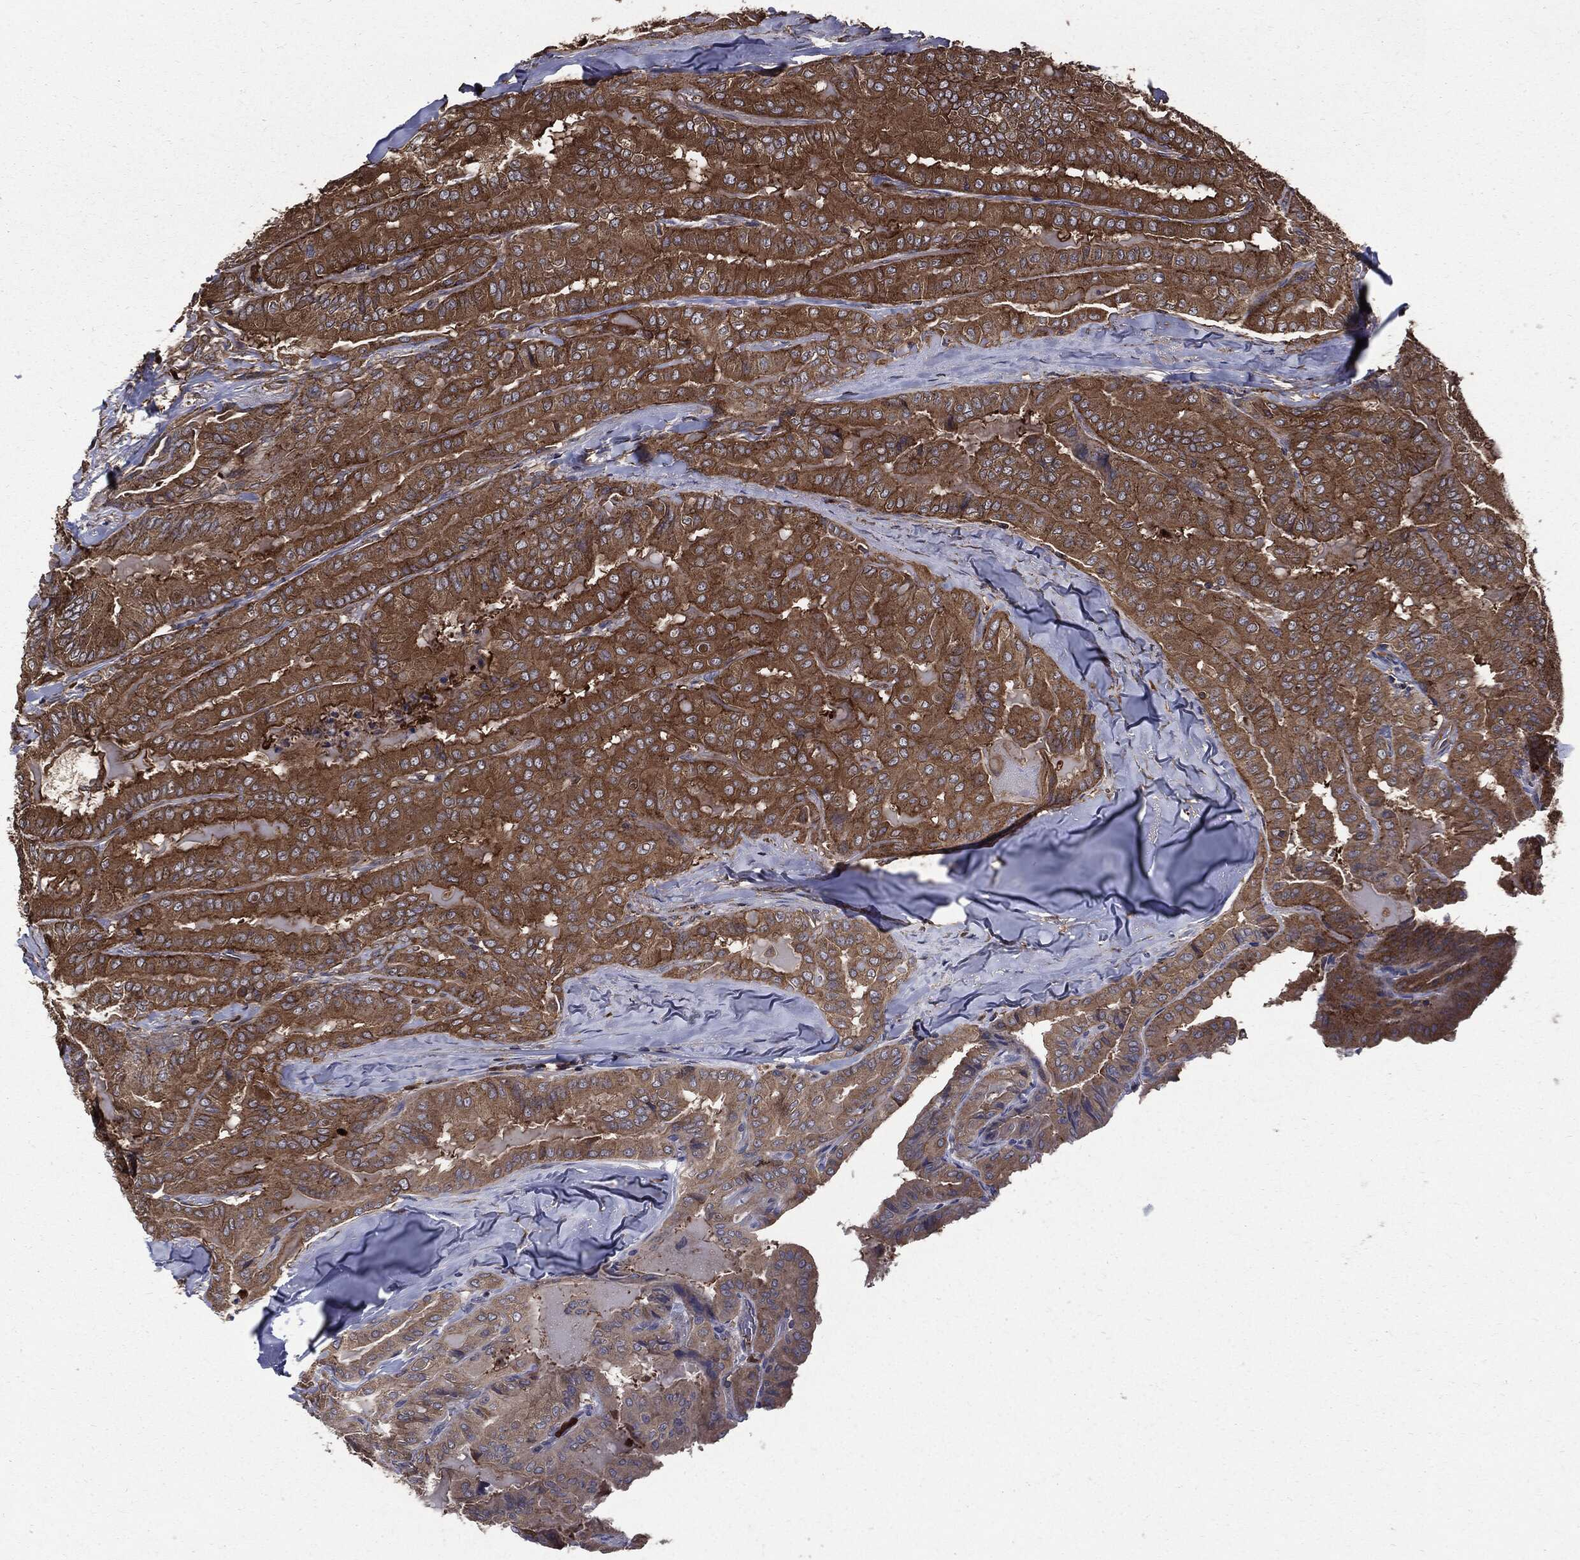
{"staining": {"intensity": "strong", "quantity": "25%-75%", "location": "cytoplasmic/membranous"}, "tissue": "thyroid cancer", "cell_type": "Tumor cells", "image_type": "cancer", "snomed": [{"axis": "morphology", "description": "Papillary adenocarcinoma, NOS"}, {"axis": "topography", "description": "Thyroid gland"}], "caption": "Immunohistochemical staining of papillary adenocarcinoma (thyroid) reveals high levels of strong cytoplasmic/membranous protein expression in approximately 25%-75% of tumor cells. Using DAB (3,3'-diaminobenzidine) (brown) and hematoxylin (blue) stains, captured at high magnification using brightfield microscopy.", "gene": "PDCD6IP", "patient": {"sex": "female", "age": 68}}